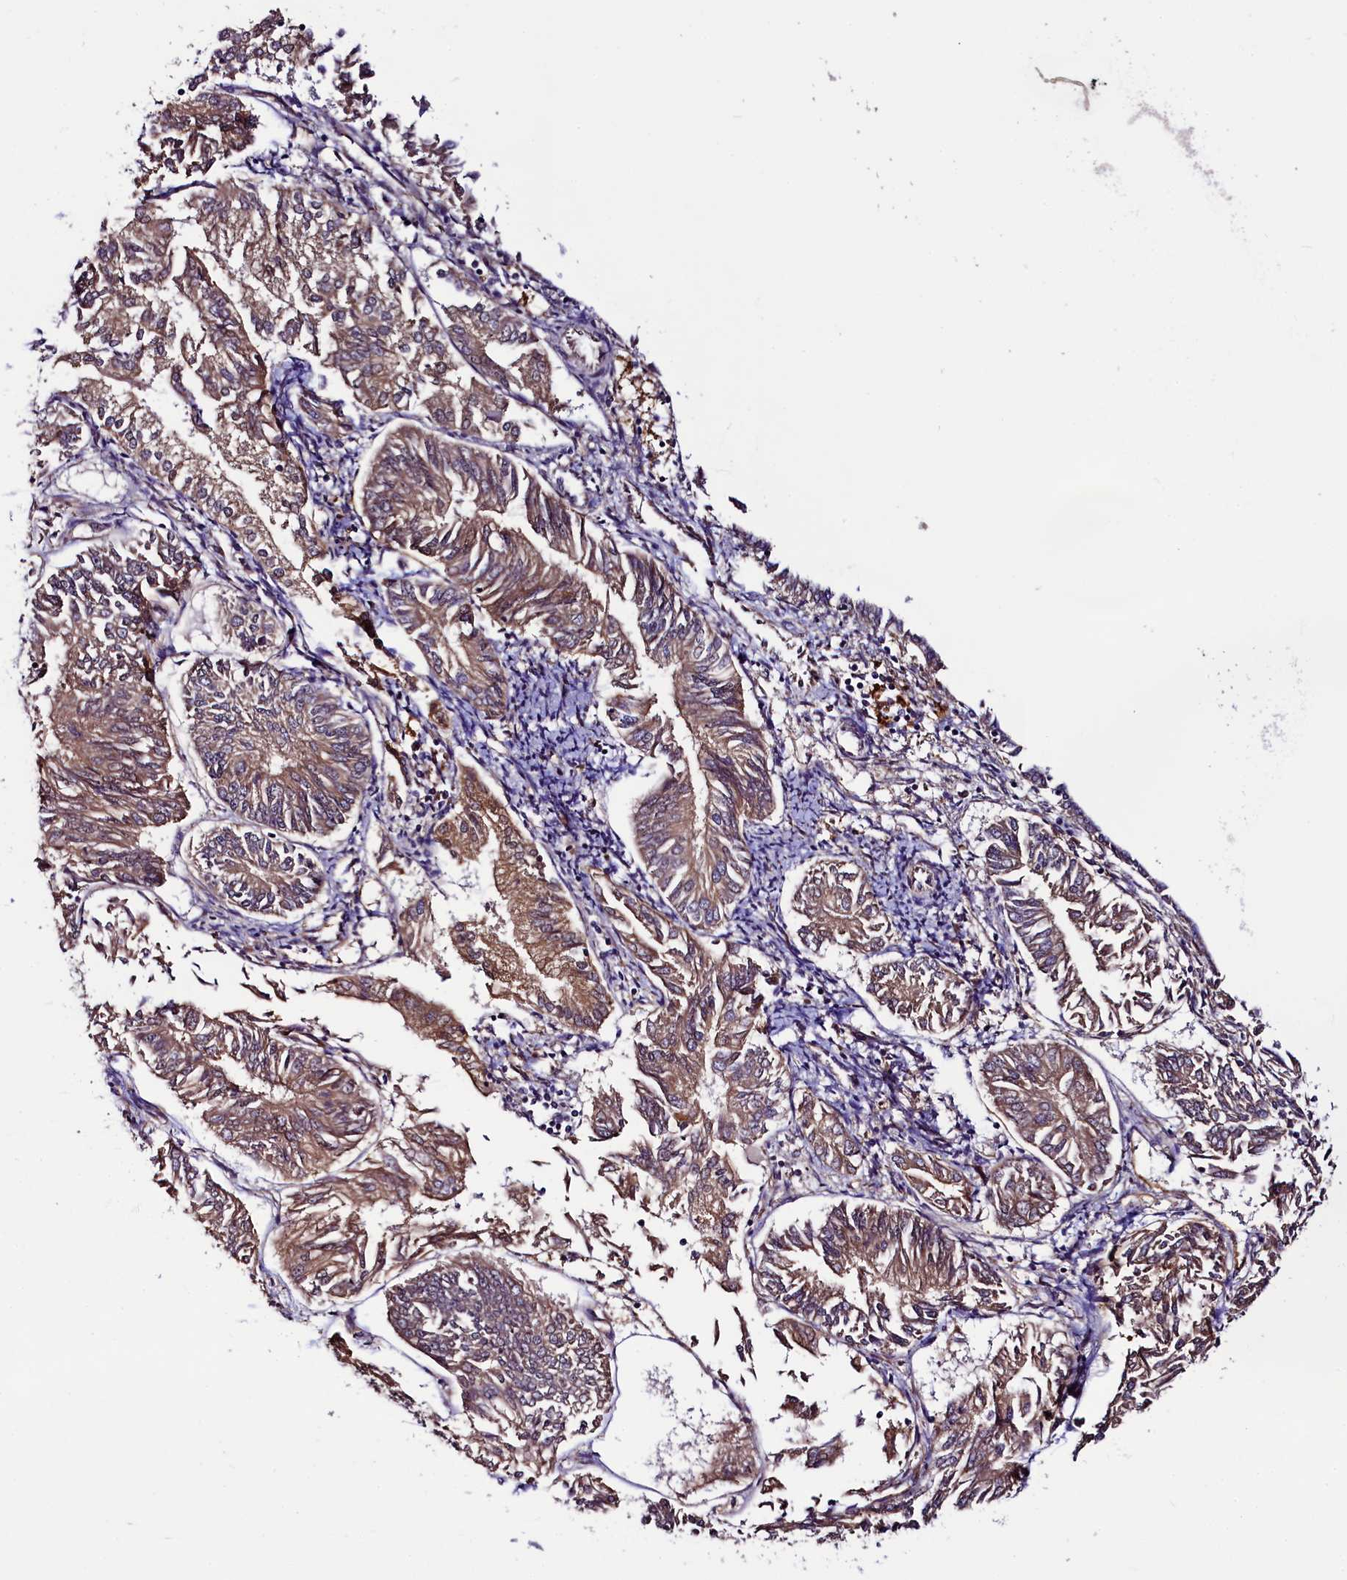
{"staining": {"intensity": "moderate", "quantity": ">75%", "location": "cytoplasmic/membranous"}, "tissue": "endometrial cancer", "cell_type": "Tumor cells", "image_type": "cancer", "snomed": [{"axis": "morphology", "description": "Adenocarcinoma, NOS"}, {"axis": "topography", "description": "Endometrium"}], "caption": "Human adenocarcinoma (endometrial) stained with a brown dye demonstrates moderate cytoplasmic/membranous positive expression in about >75% of tumor cells.", "gene": "VPS35", "patient": {"sex": "female", "age": 58}}